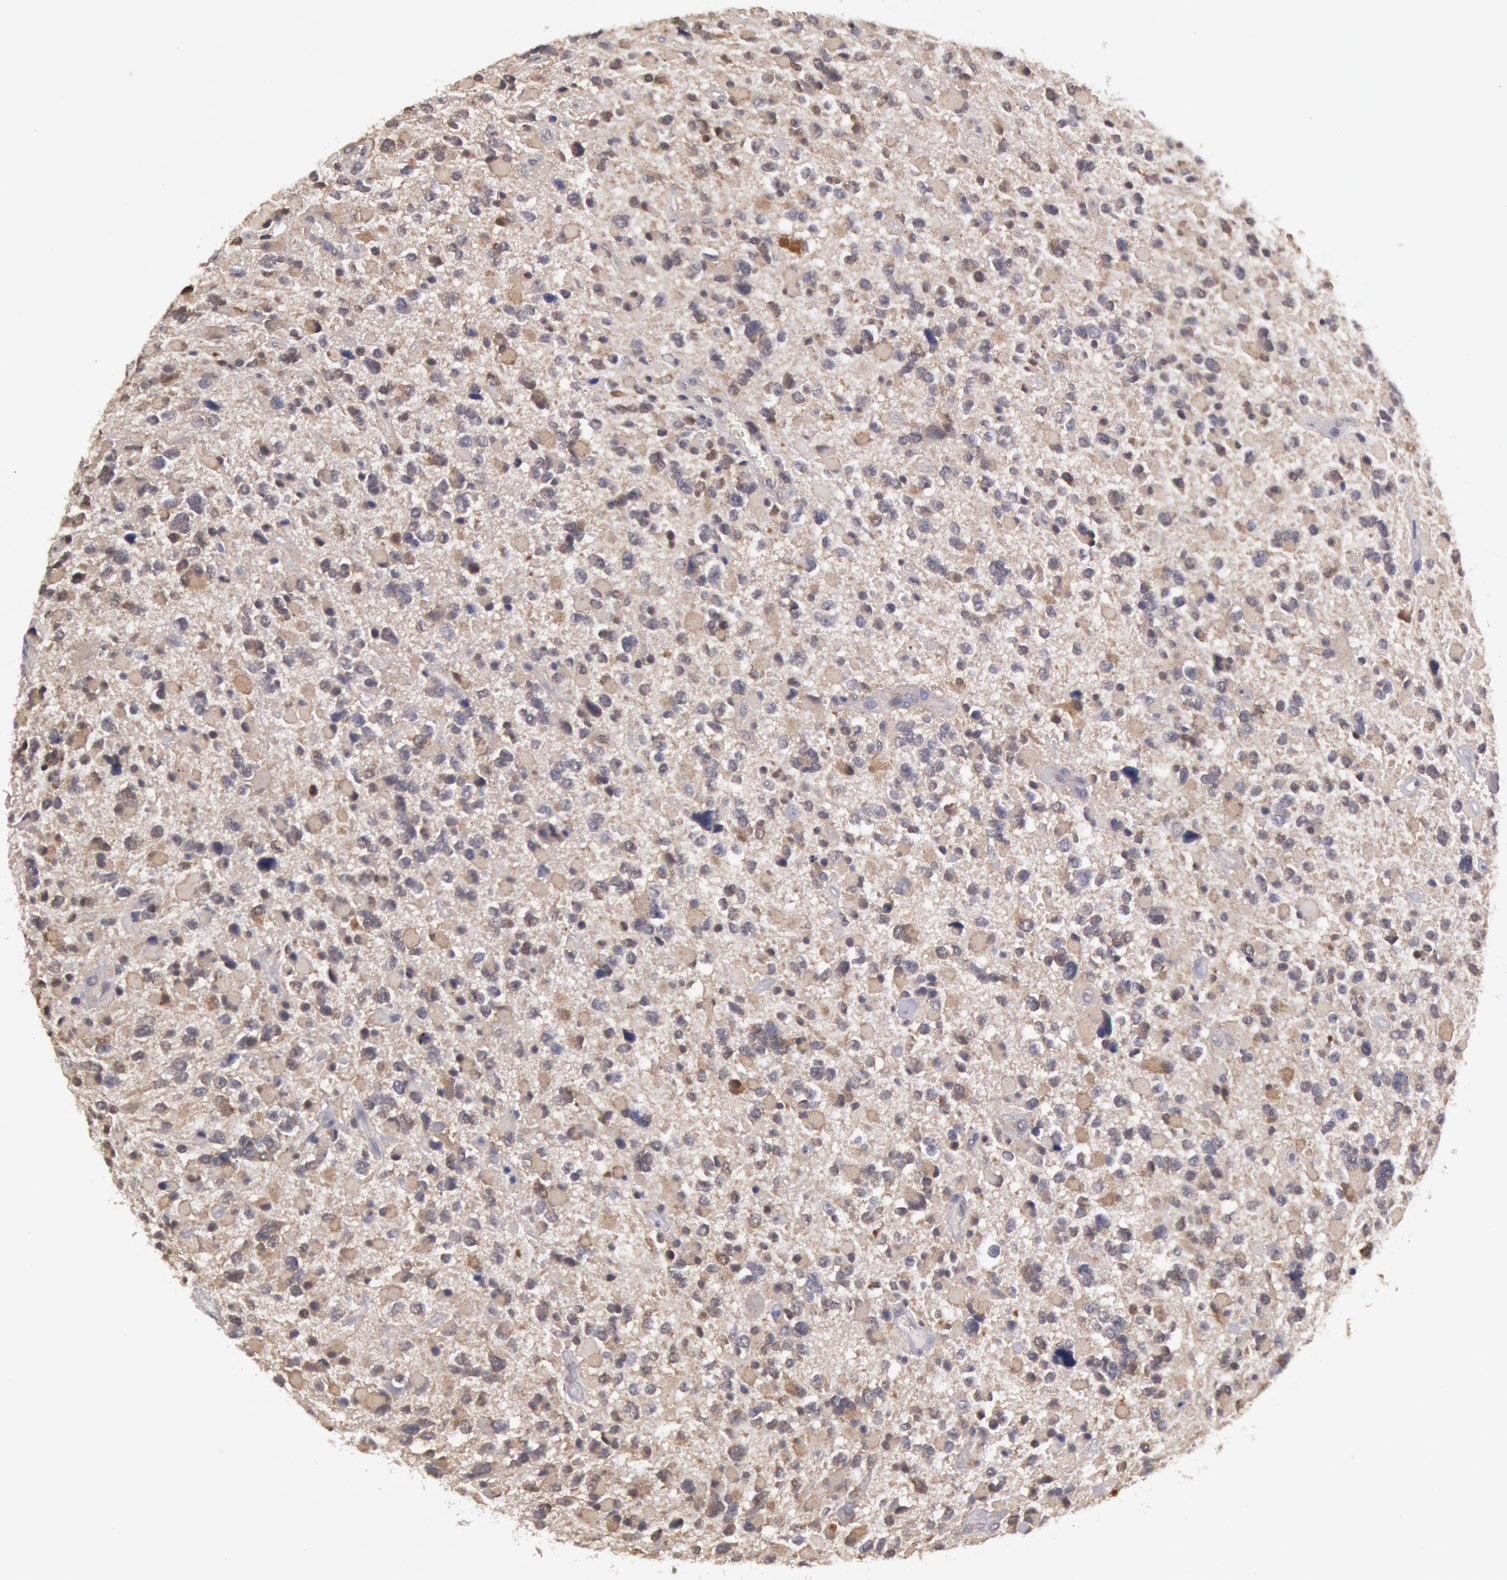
{"staining": {"intensity": "weak", "quantity": "<25%", "location": "cytoplasmic/membranous"}, "tissue": "glioma", "cell_type": "Tumor cells", "image_type": "cancer", "snomed": [{"axis": "morphology", "description": "Glioma, malignant, High grade"}, {"axis": "topography", "description": "Brain"}], "caption": "A high-resolution micrograph shows IHC staining of malignant glioma (high-grade), which displays no significant positivity in tumor cells. (DAB (3,3'-diaminobenzidine) immunohistochemistry (IHC) with hematoxylin counter stain).", "gene": "MPST", "patient": {"sex": "female", "age": 37}}